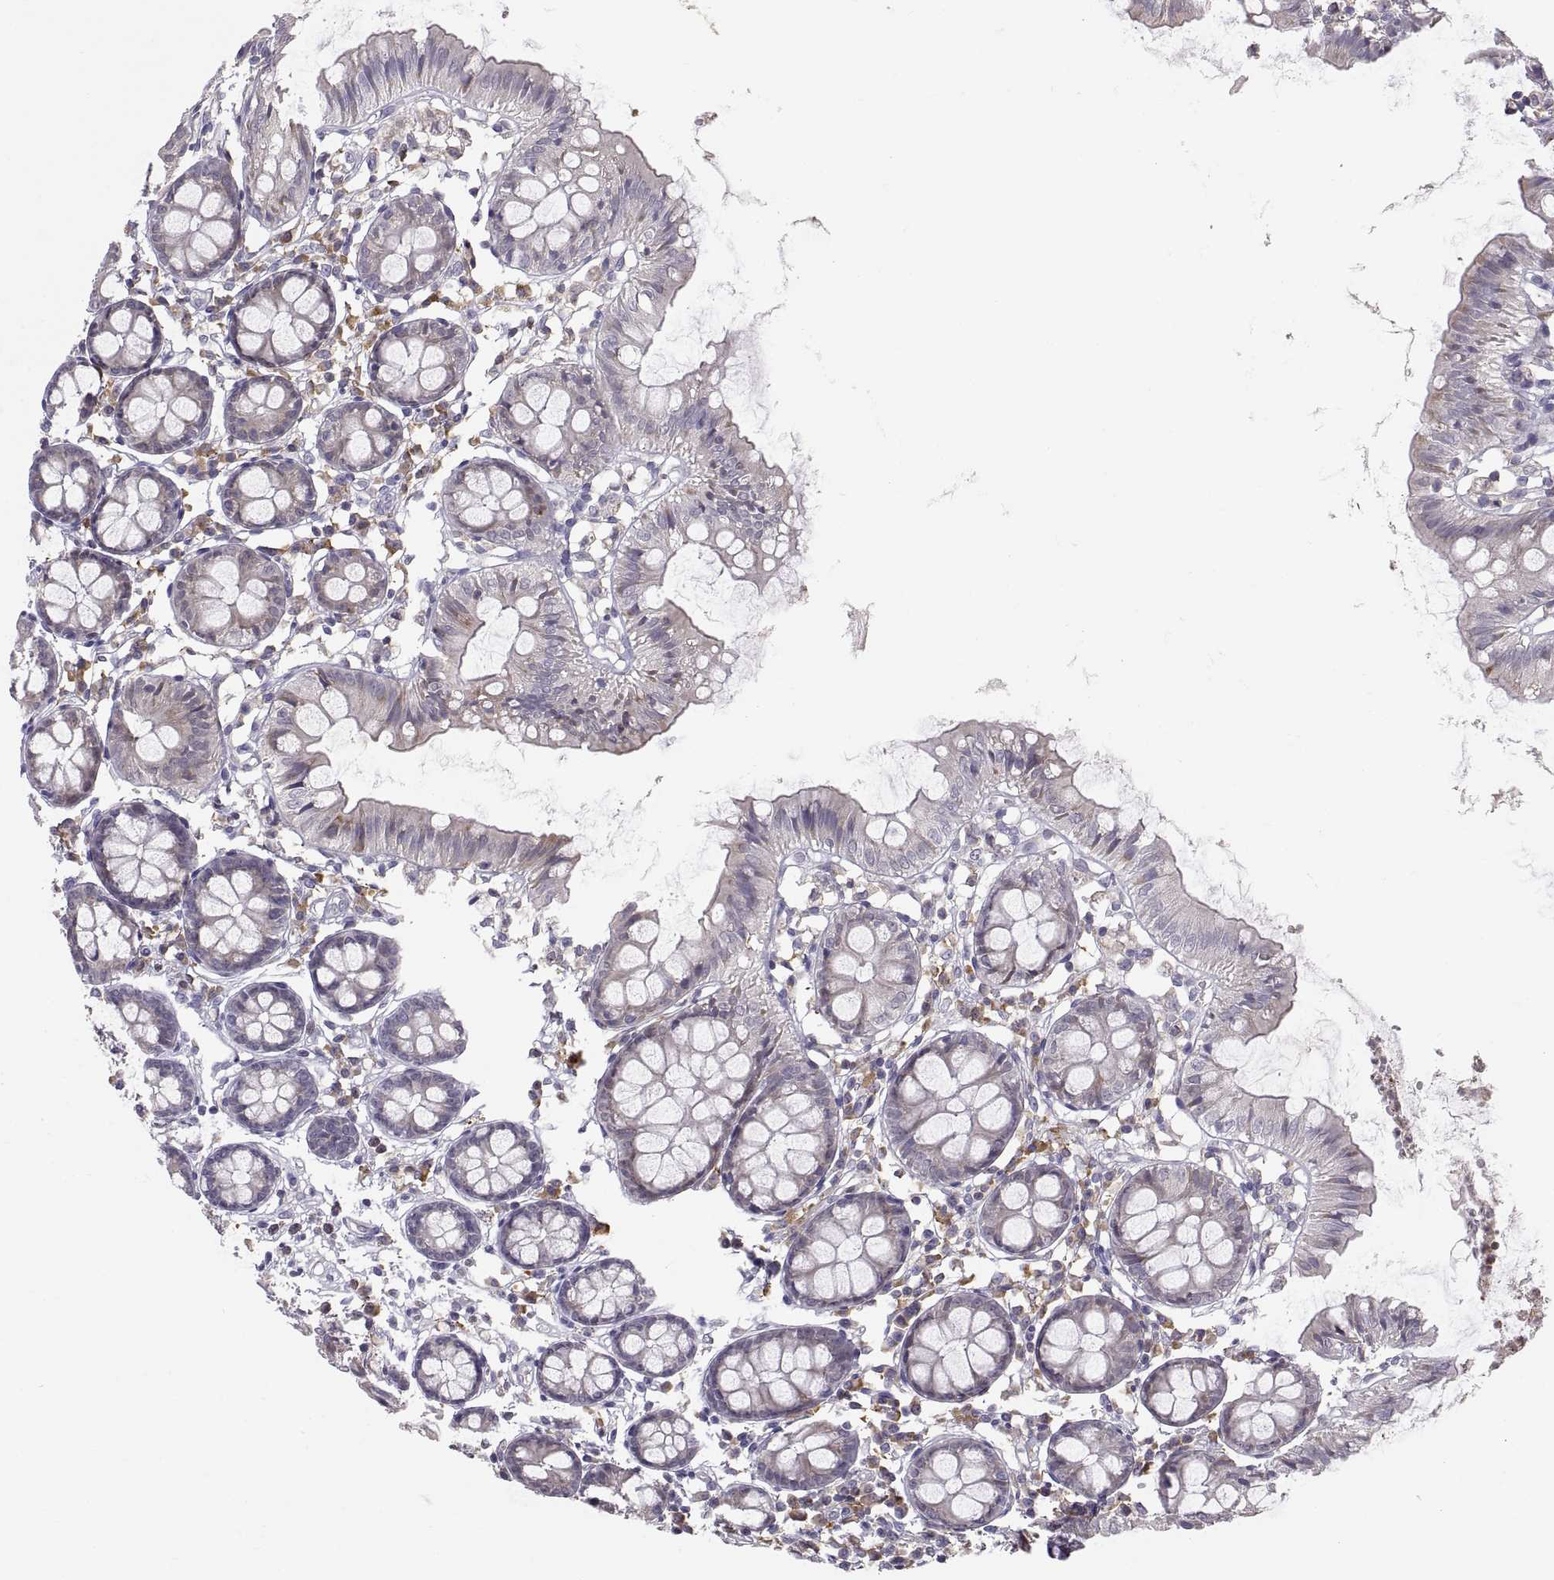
{"staining": {"intensity": "negative", "quantity": "none", "location": "none"}, "tissue": "colon", "cell_type": "Endothelial cells", "image_type": "normal", "snomed": [{"axis": "morphology", "description": "Normal tissue, NOS"}, {"axis": "topography", "description": "Colon"}], "caption": "Immunohistochemistry photomicrograph of normal colon stained for a protein (brown), which reveals no positivity in endothelial cells. (DAB immunohistochemistry visualized using brightfield microscopy, high magnification).", "gene": "ERO1A", "patient": {"sex": "female", "age": 84}}